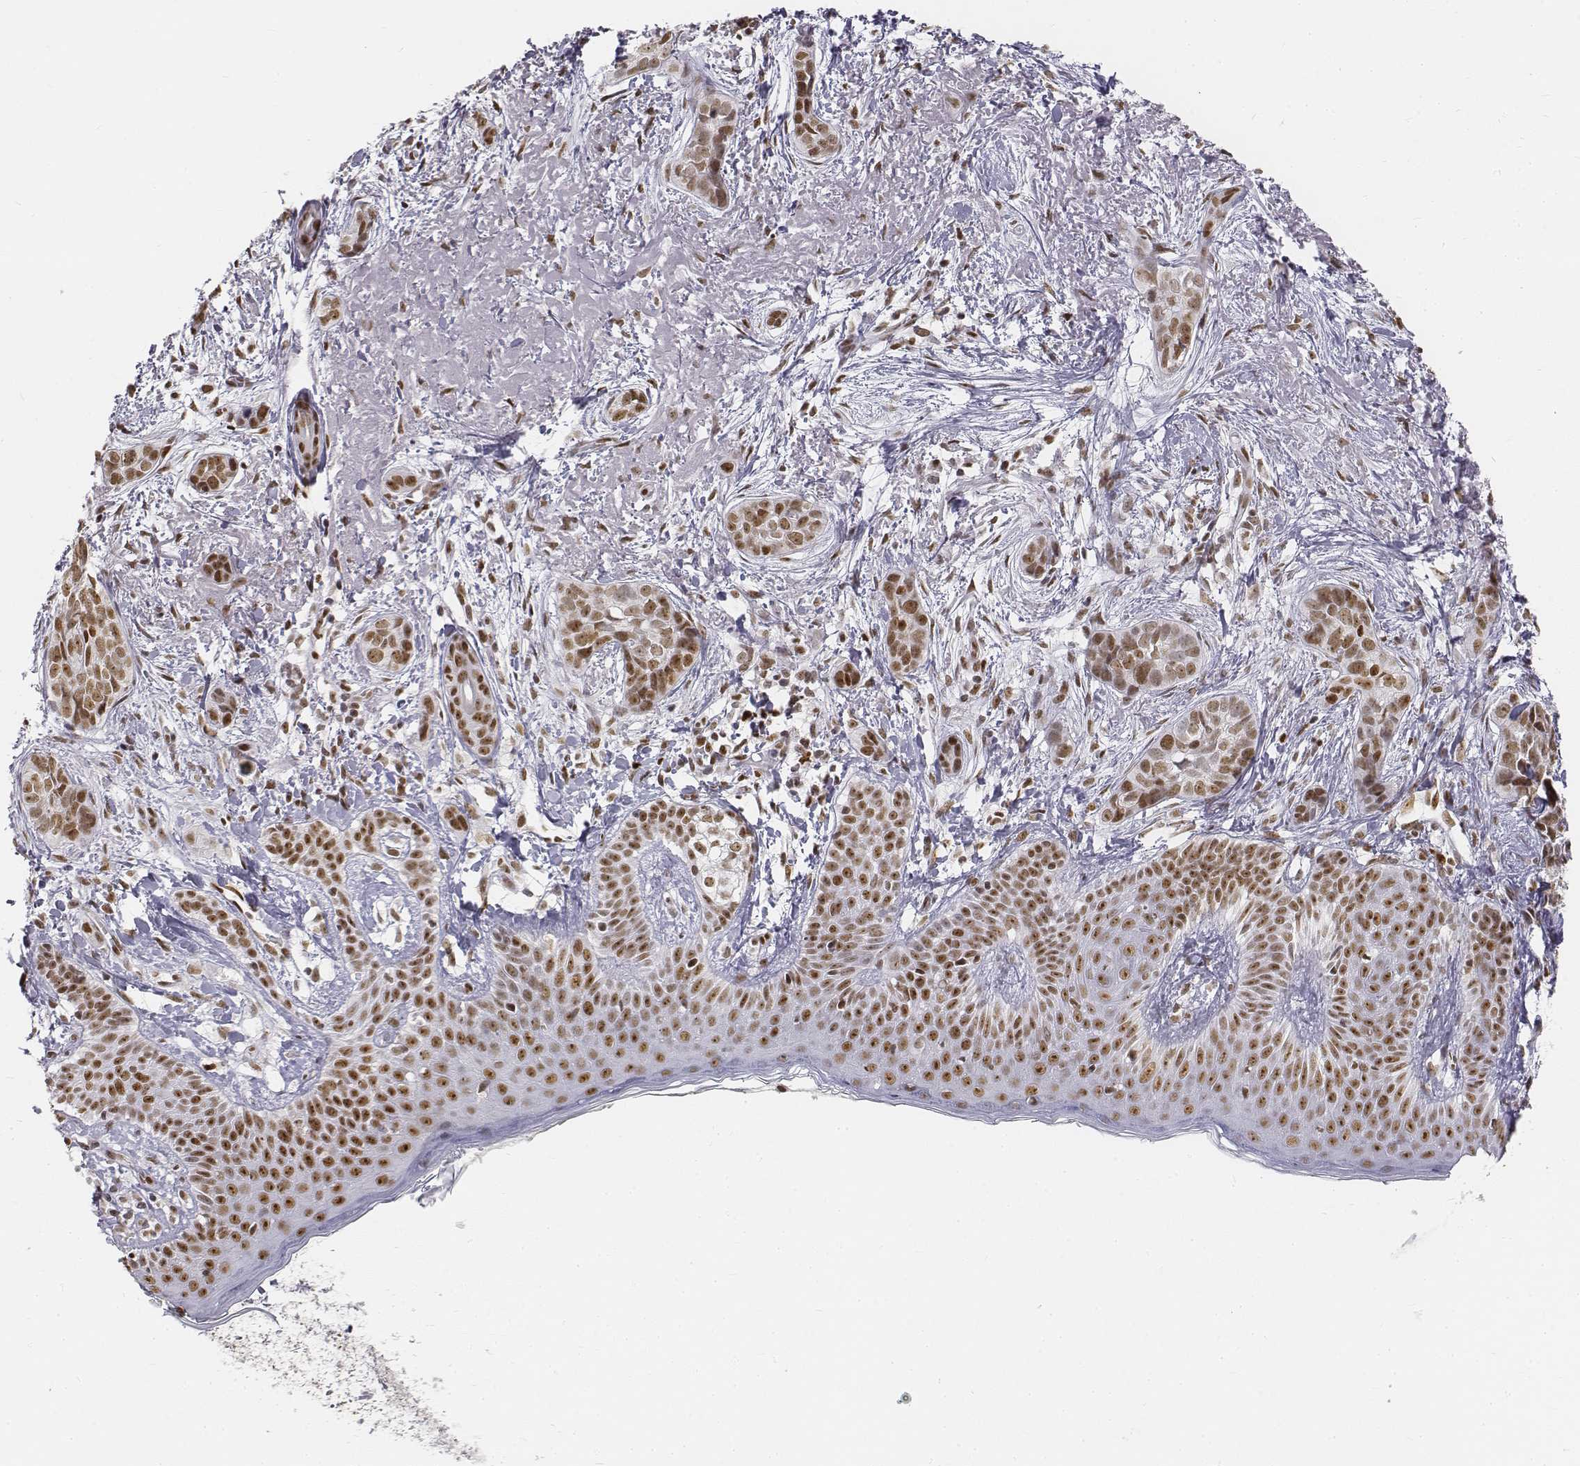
{"staining": {"intensity": "moderate", "quantity": ">75%", "location": "nuclear"}, "tissue": "skin cancer", "cell_type": "Tumor cells", "image_type": "cancer", "snomed": [{"axis": "morphology", "description": "Basal cell carcinoma"}, {"axis": "topography", "description": "Skin"}], "caption": "IHC staining of basal cell carcinoma (skin), which displays medium levels of moderate nuclear positivity in about >75% of tumor cells indicating moderate nuclear protein expression. The staining was performed using DAB (3,3'-diaminobenzidine) (brown) for protein detection and nuclei were counterstained in hematoxylin (blue).", "gene": "PHF6", "patient": {"sex": "male", "age": 87}}